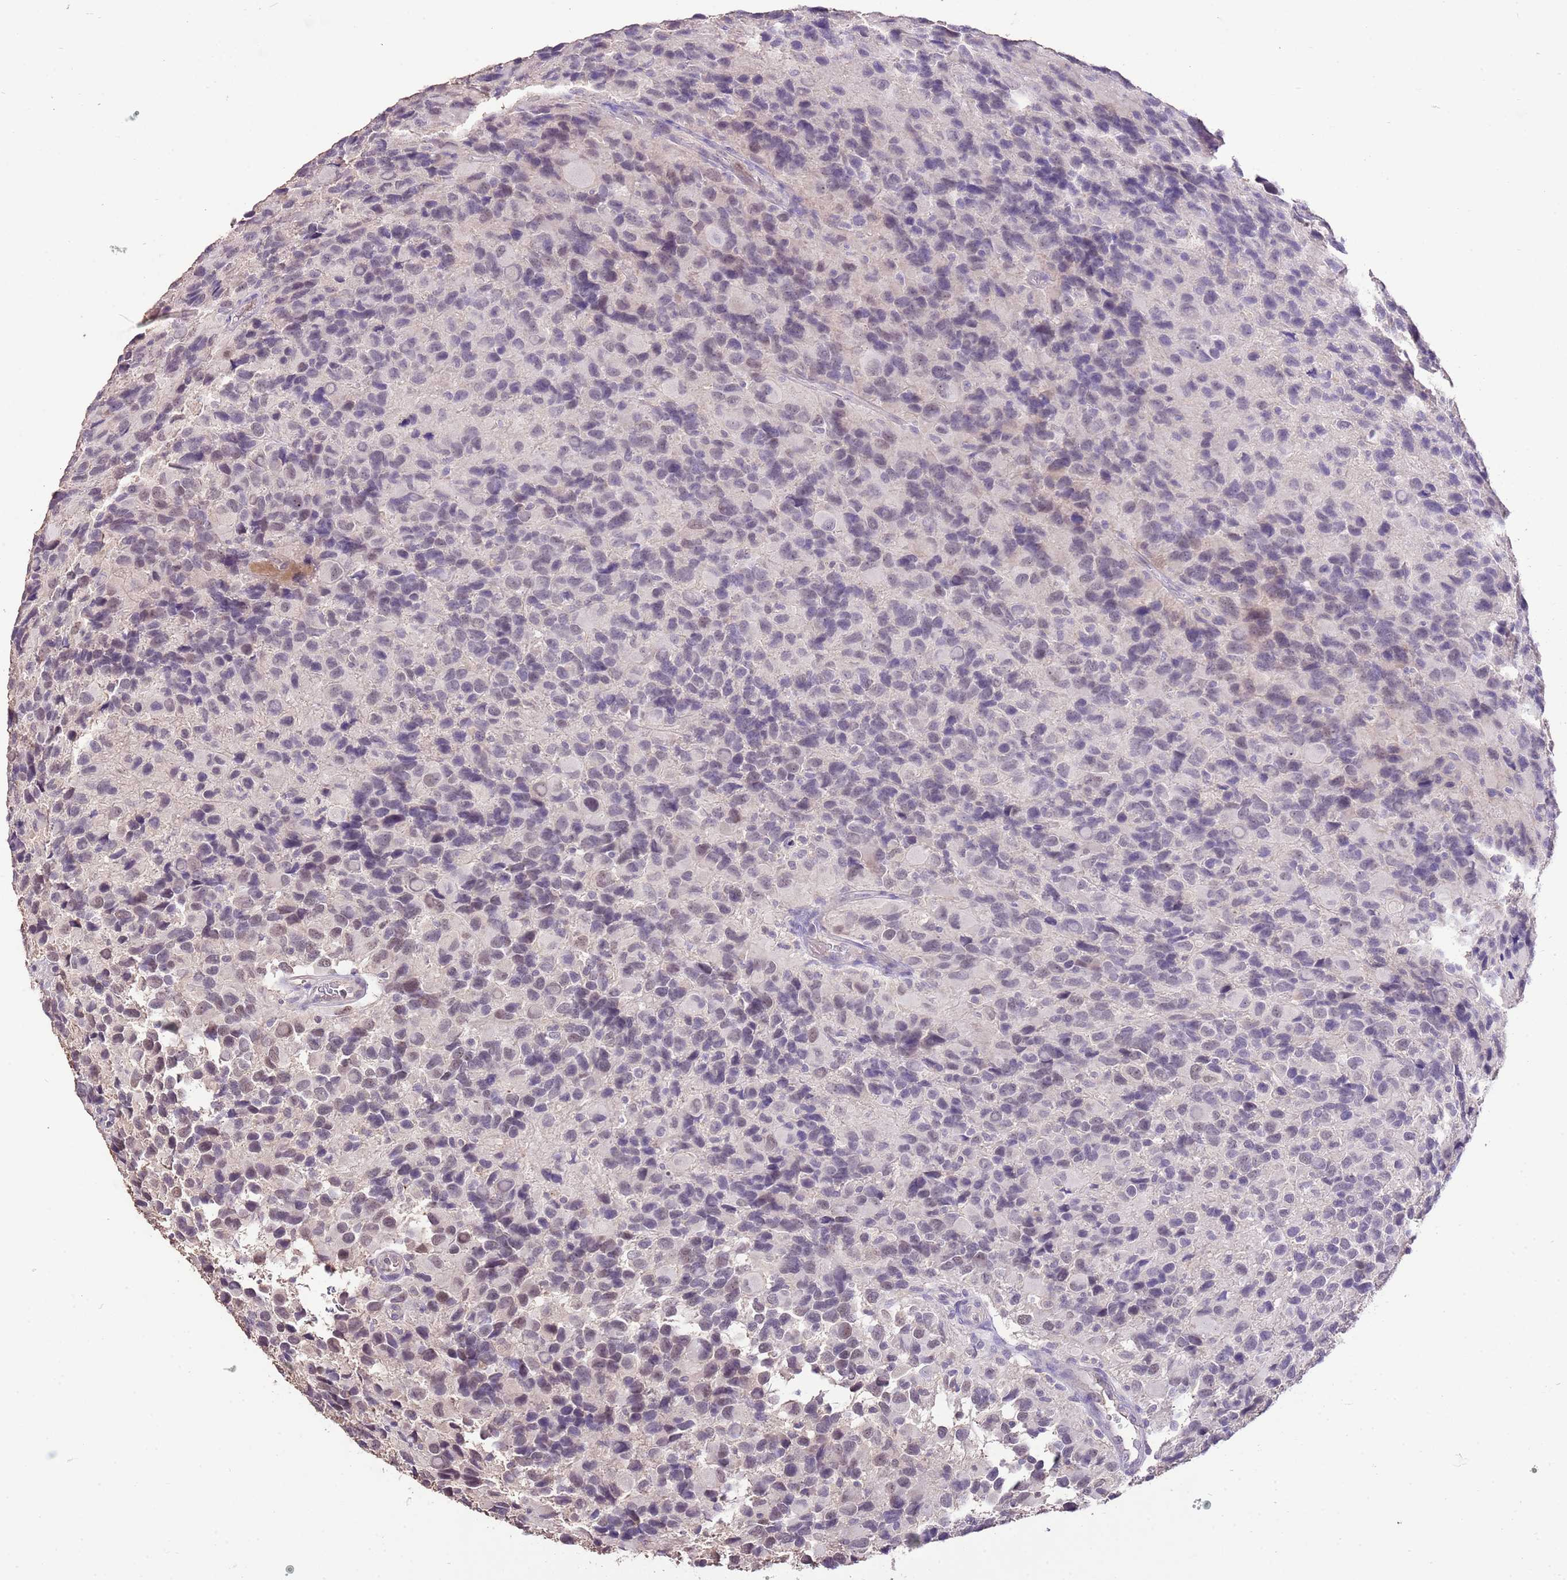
{"staining": {"intensity": "weak", "quantity": "25%-75%", "location": "nuclear"}, "tissue": "glioma", "cell_type": "Tumor cells", "image_type": "cancer", "snomed": [{"axis": "morphology", "description": "Glioma, malignant, High grade"}, {"axis": "topography", "description": "Brain"}], "caption": "Immunohistochemistry (IHC) of glioma exhibits low levels of weak nuclear expression in about 25%-75% of tumor cells. (DAB IHC with brightfield microscopy, high magnification).", "gene": "IZUMO4", "patient": {"sex": "male", "age": 77}}